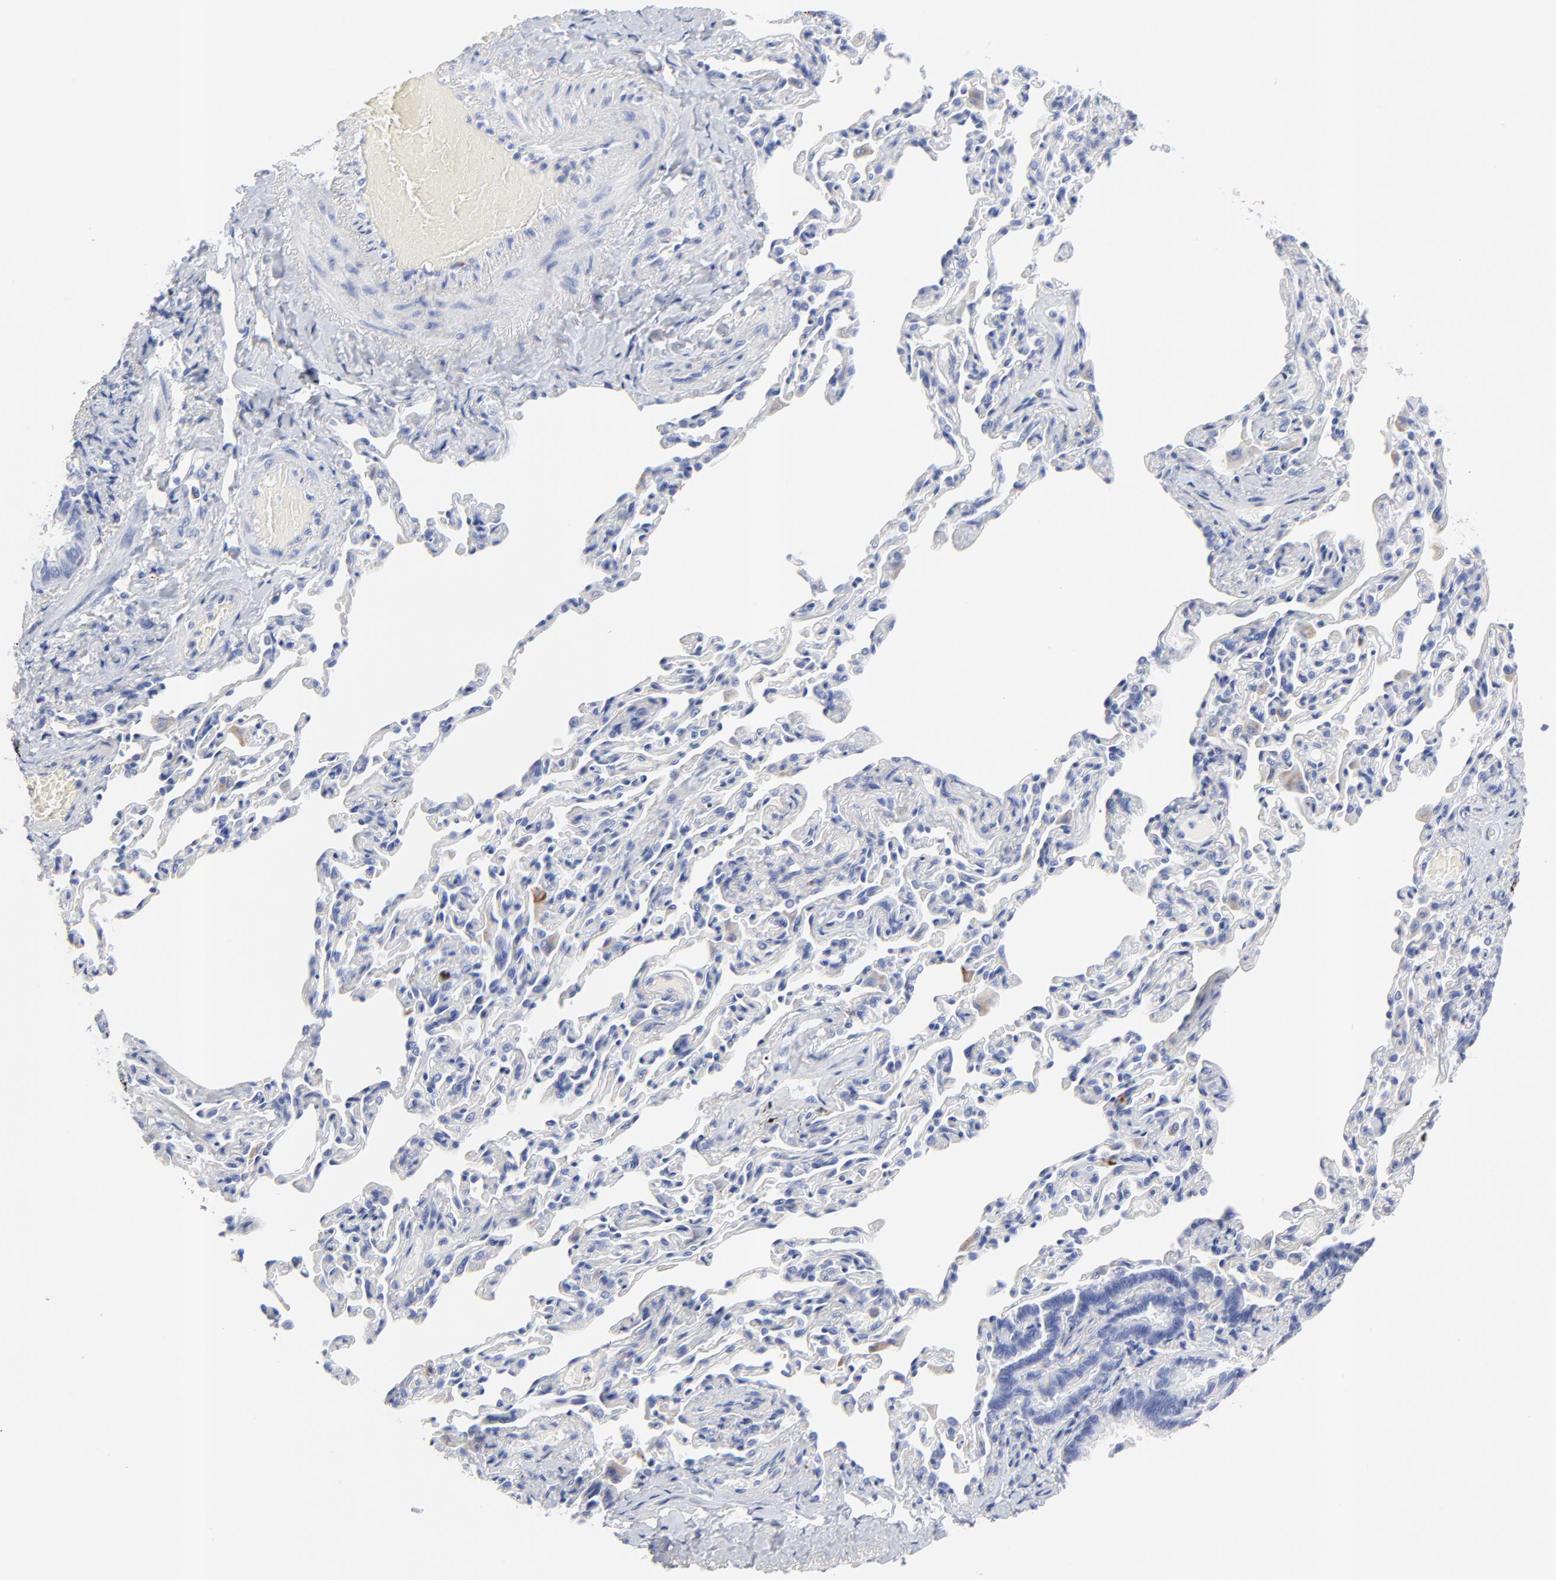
{"staining": {"intensity": "negative", "quantity": "none", "location": "none"}, "tissue": "bronchus", "cell_type": "Respiratory epithelial cells", "image_type": "normal", "snomed": [{"axis": "morphology", "description": "Normal tissue, NOS"}, {"axis": "topography", "description": "Lung"}], "caption": "IHC histopathology image of unremarkable bronchus: bronchus stained with DAB (3,3'-diaminobenzidine) displays no significant protein staining in respiratory epithelial cells.", "gene": "CPVL", "patient": {"sex": "male", "age": 64}}